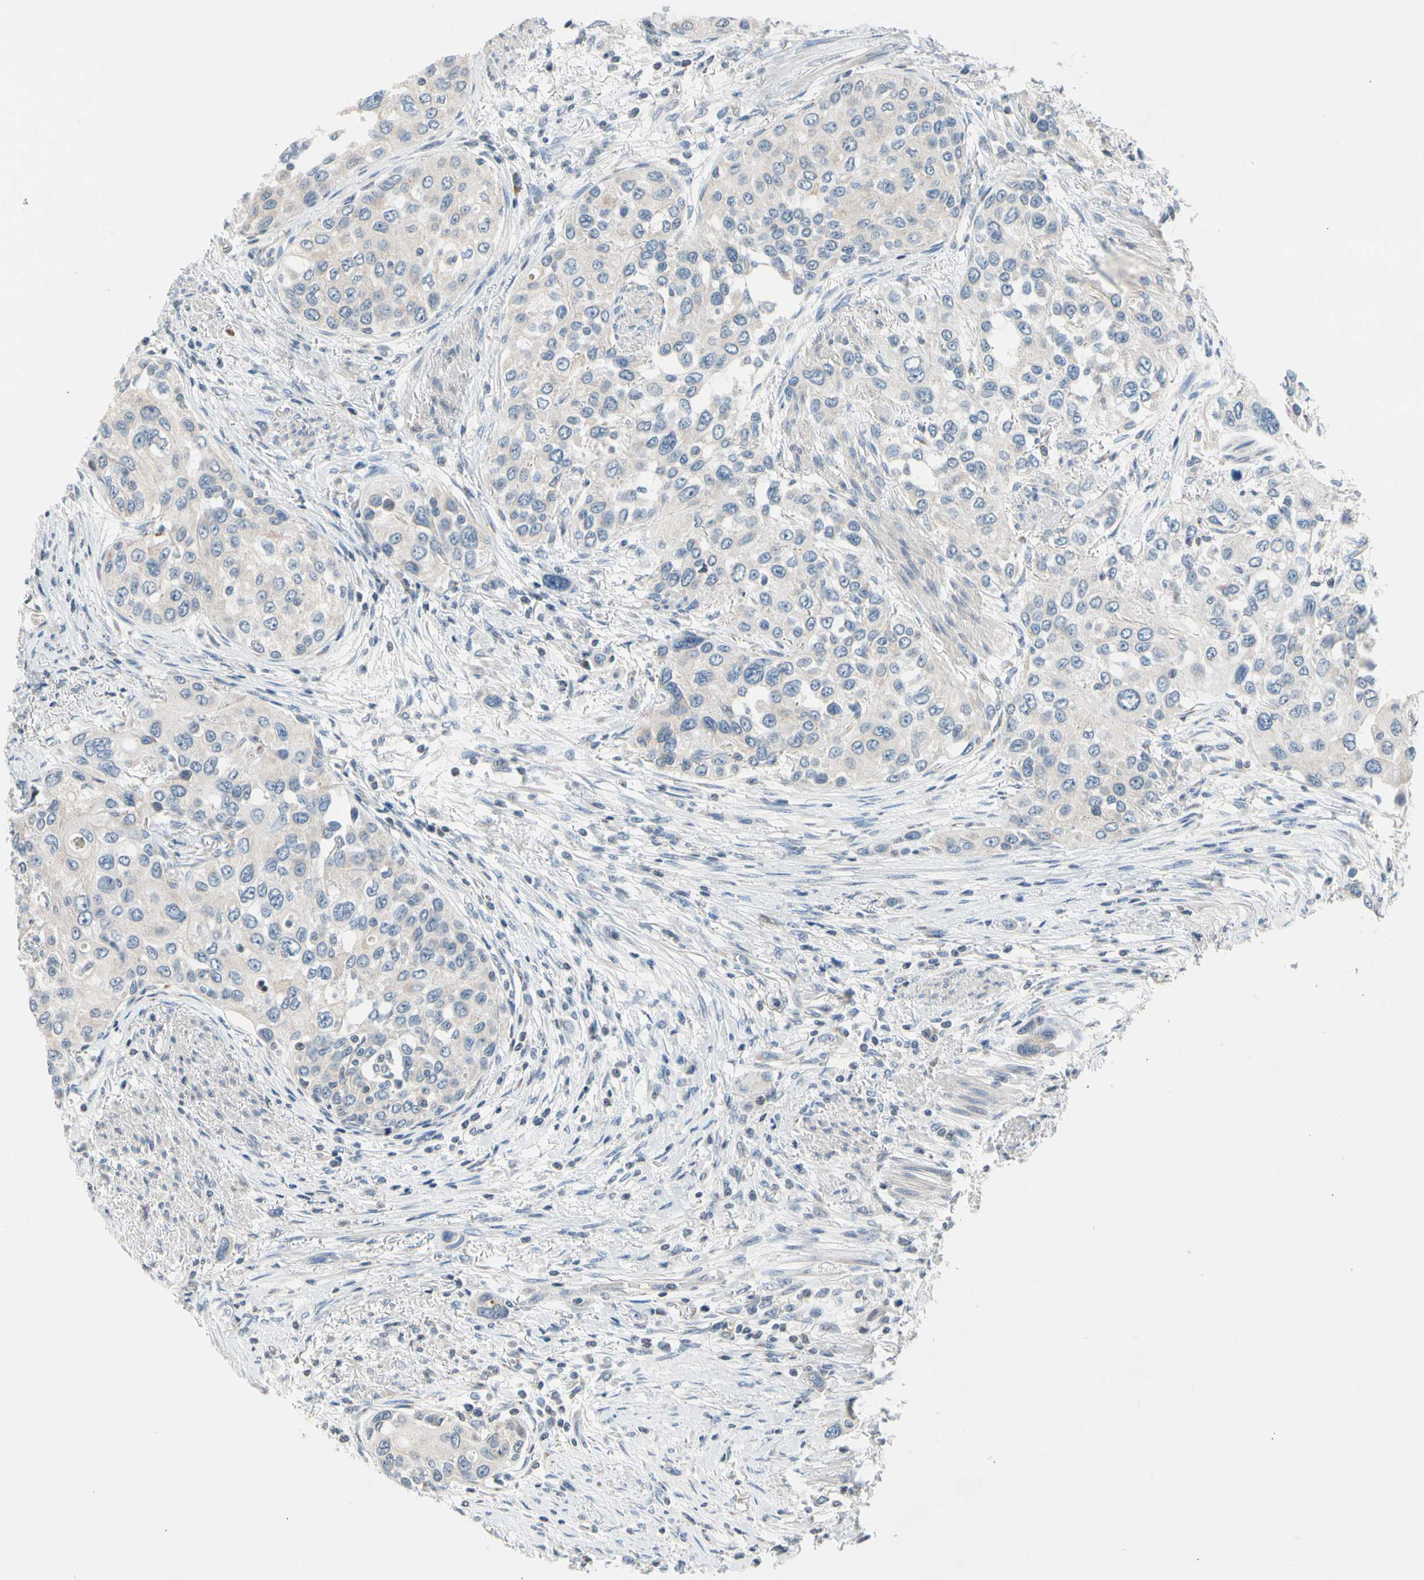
{"staining": {"intensity": "negative", "quantity": "none", "location": "none"}, "tissue": "urothelial cancer", "cell_type": "Tumor cells", "image_type": "cancer", "snomed": [{"axis": "morphology", "description": "Urothelial carcinoma, High grade"}, {"axis": "topography", "description": "Urinary bladder"}], "caption": "IHC of human high-grade urothelial carcinoma reveals no positivity in tumor cells.", "gene": "SOX30", "patient": {"sex": "female", "age": 56}}